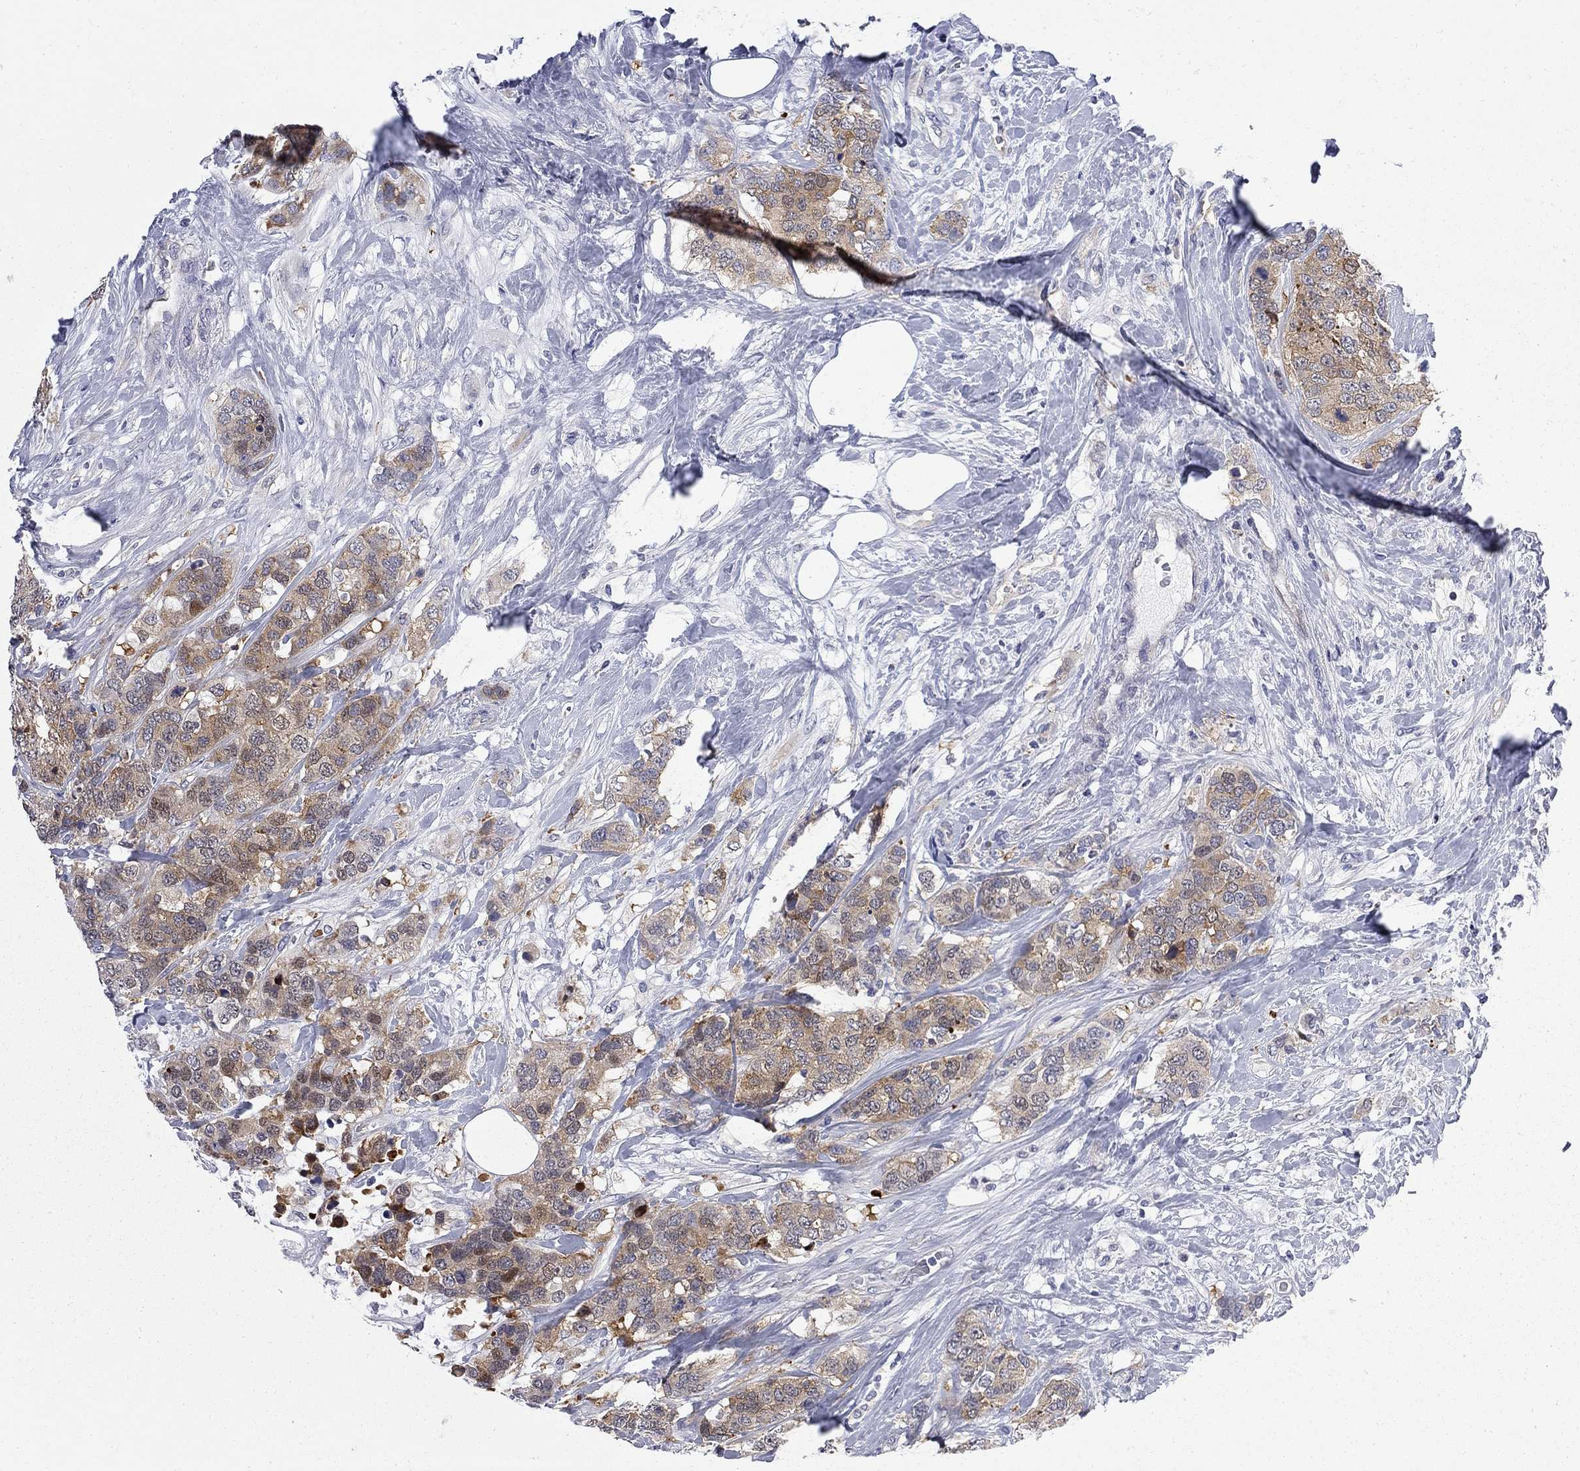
{"staining": {"intensity": "moderate", "quantity": ">75%", "location": "cytoplasmic/membranous"}, "tissue": "breast cancer", "cell_type": "Tumor cells", "image_type": "cancer", "snomed": [{"axis": "morphology", "description": "Lobular carcinoma"}, {"axis": "topography", "description": "Breast"}], "caption": "Immunohistochemical staining of human breast cancer reveals medium levels of moderate cytoplasmic/membranous staining in approximately >75% of tumor cells. The staining was performed using DAB (3,3'-diaminobenzidine) to visualize the protein expression in brown, while the nuclei were stained in blue with hematoxylin (Magnification: 20x).", "gene": "GALNT8", "patient": {"sex": "female", "age": 59}}